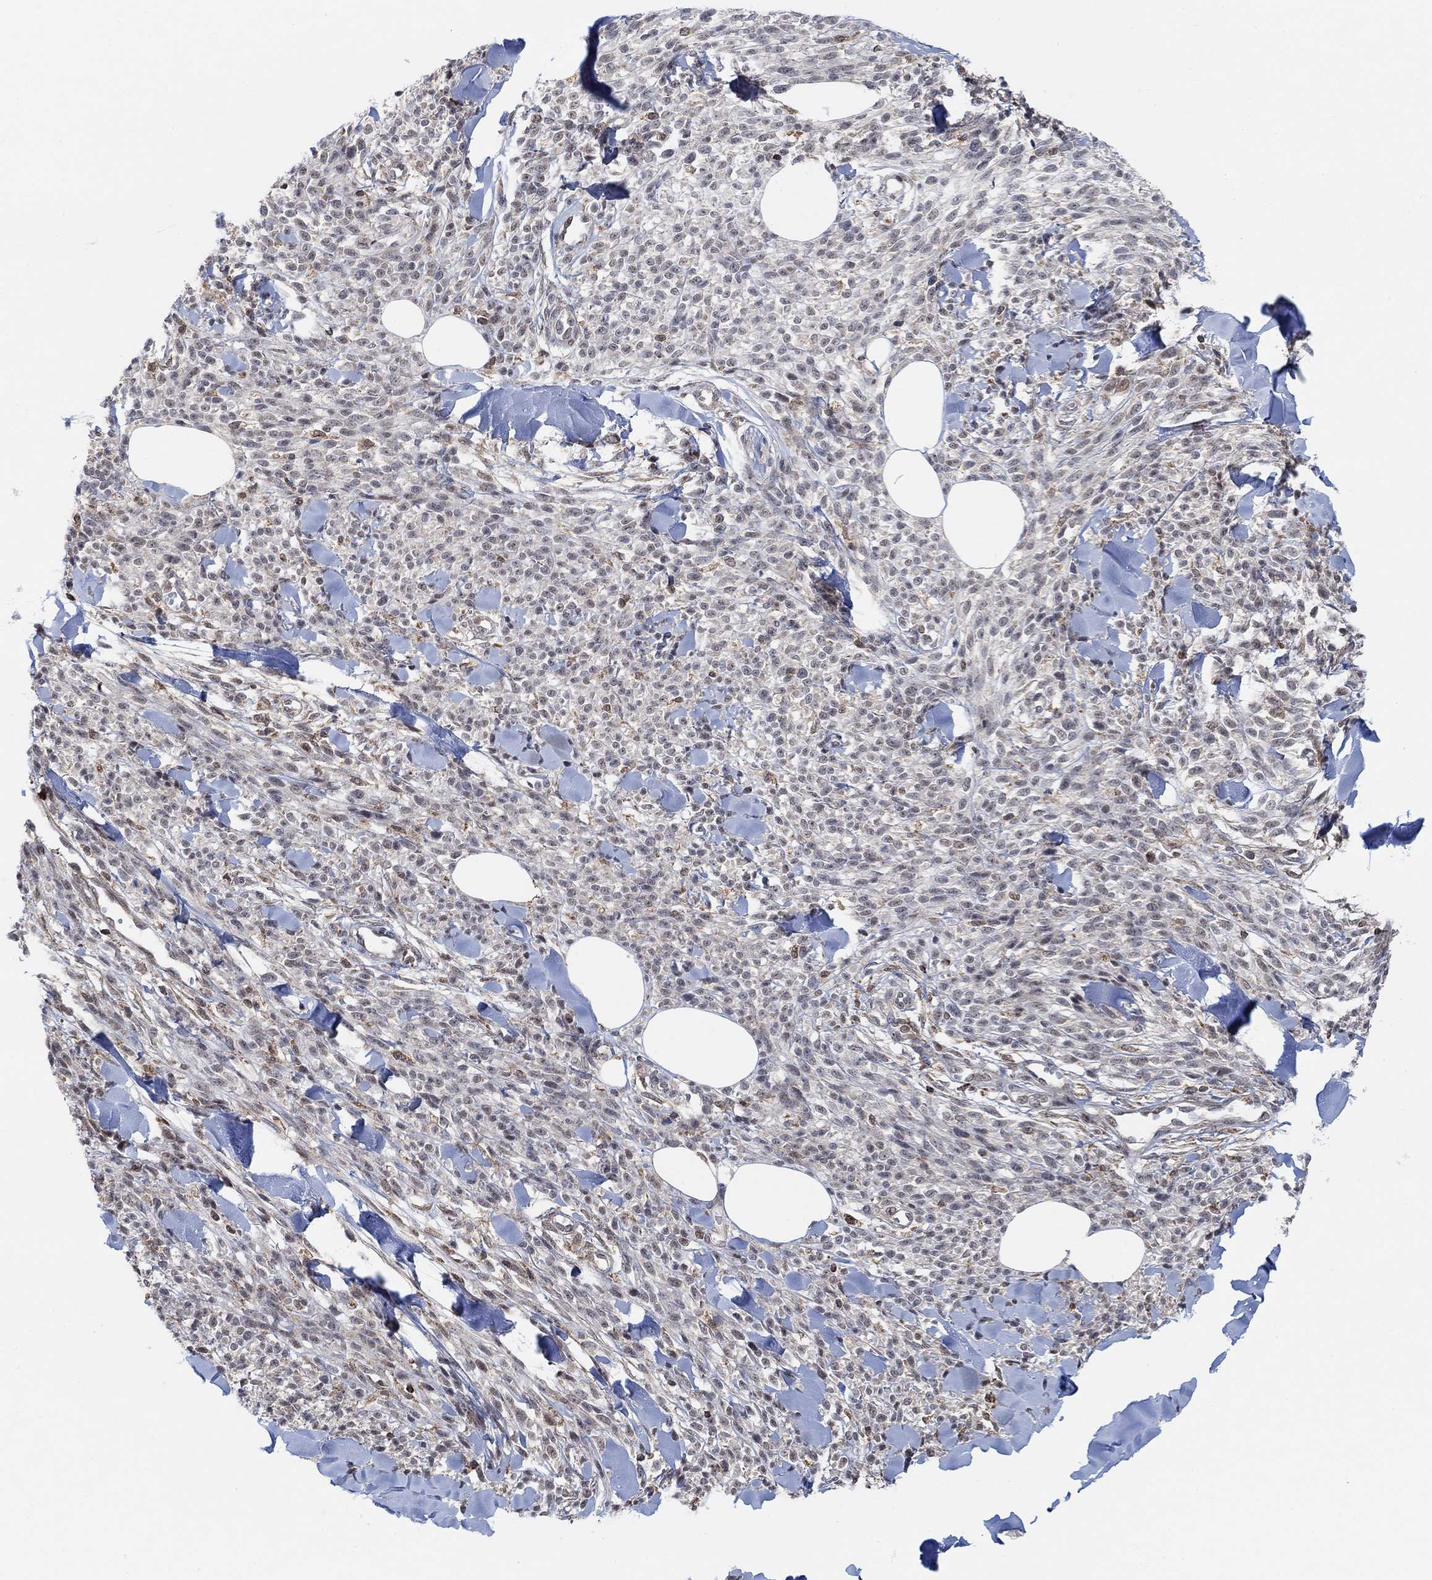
{"staining": {"intensity": "negative", "quantity": "none", "location": "none"}, "tissue": "melanoma", "cell_type": "Tumor cells", "image_type": "cancer", "snomed": [{"axis": "morphology", "description": "Malignant melanoma, NOS"}, {"axis": "topography", "description": "Skin"}, {"axis": "topography", "description": "Skin of trunk"}], "caption": "An immunohistochemistry (IHC) image of melanoma is shown. There is no staining in tumor cells of melanoma. (Brightfield microscopy of DAB immunohistochemistry (IHC) at high magnification).", "gene": "PWWP2B", "patient": {"sex": "male", "age": 74}}